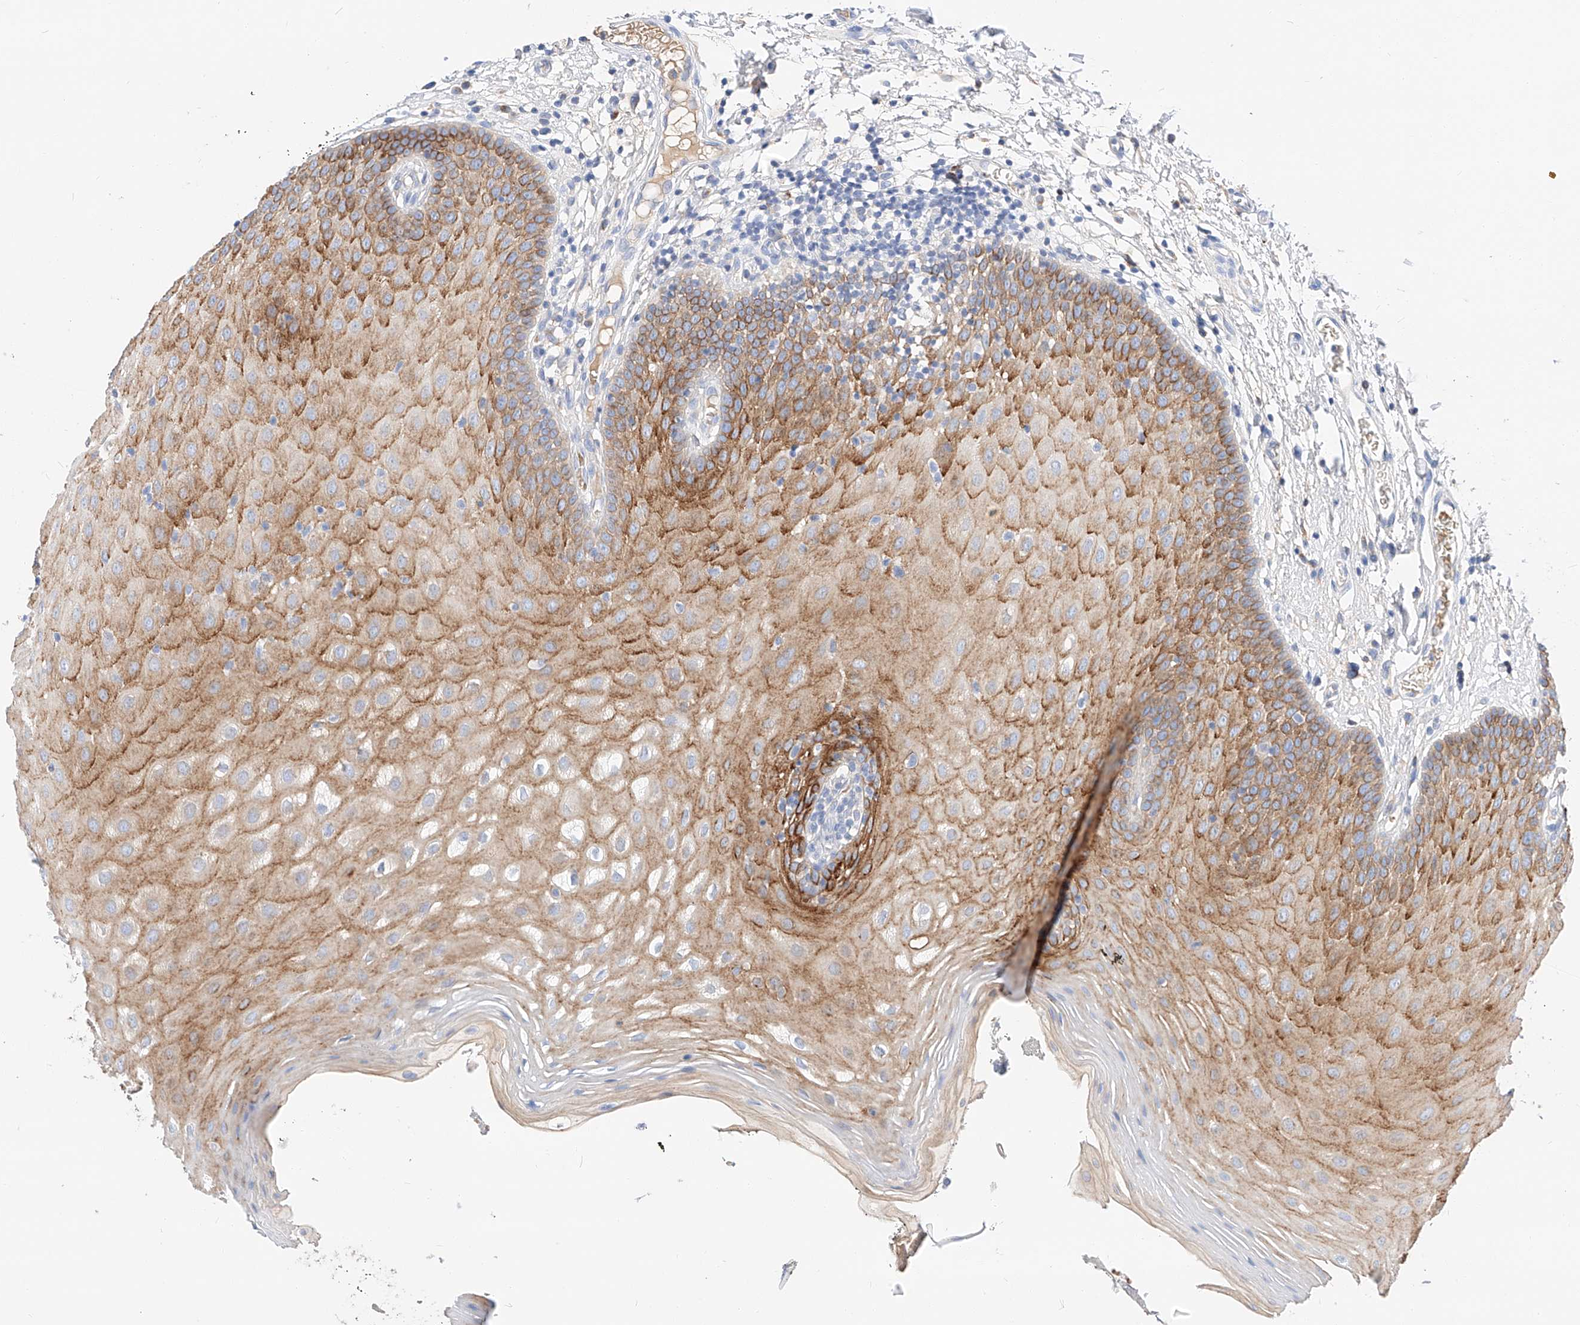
{"staining": {"intensity": "moderate", "quantity": ">75%", "location": "cytoplasmic/membranous"}, "tissue": "oral mucosa", "cell_type": "Squamous epithelial cells", "image_type": "normal", "snomed": [{"axis": "morphology", "description": "Normal tissue, NOS"}, {"axis": "topography", "description": "Oral tissue"}], "caption": "Protein staining by immunohistochemistry reveals moderate cytoplasmic/membranous staining in about >75% of squamous epithelial cells in unremarkable oral mucosa.", "gene": "MAP7", "patient": {"sex": "male", "age": 74}}